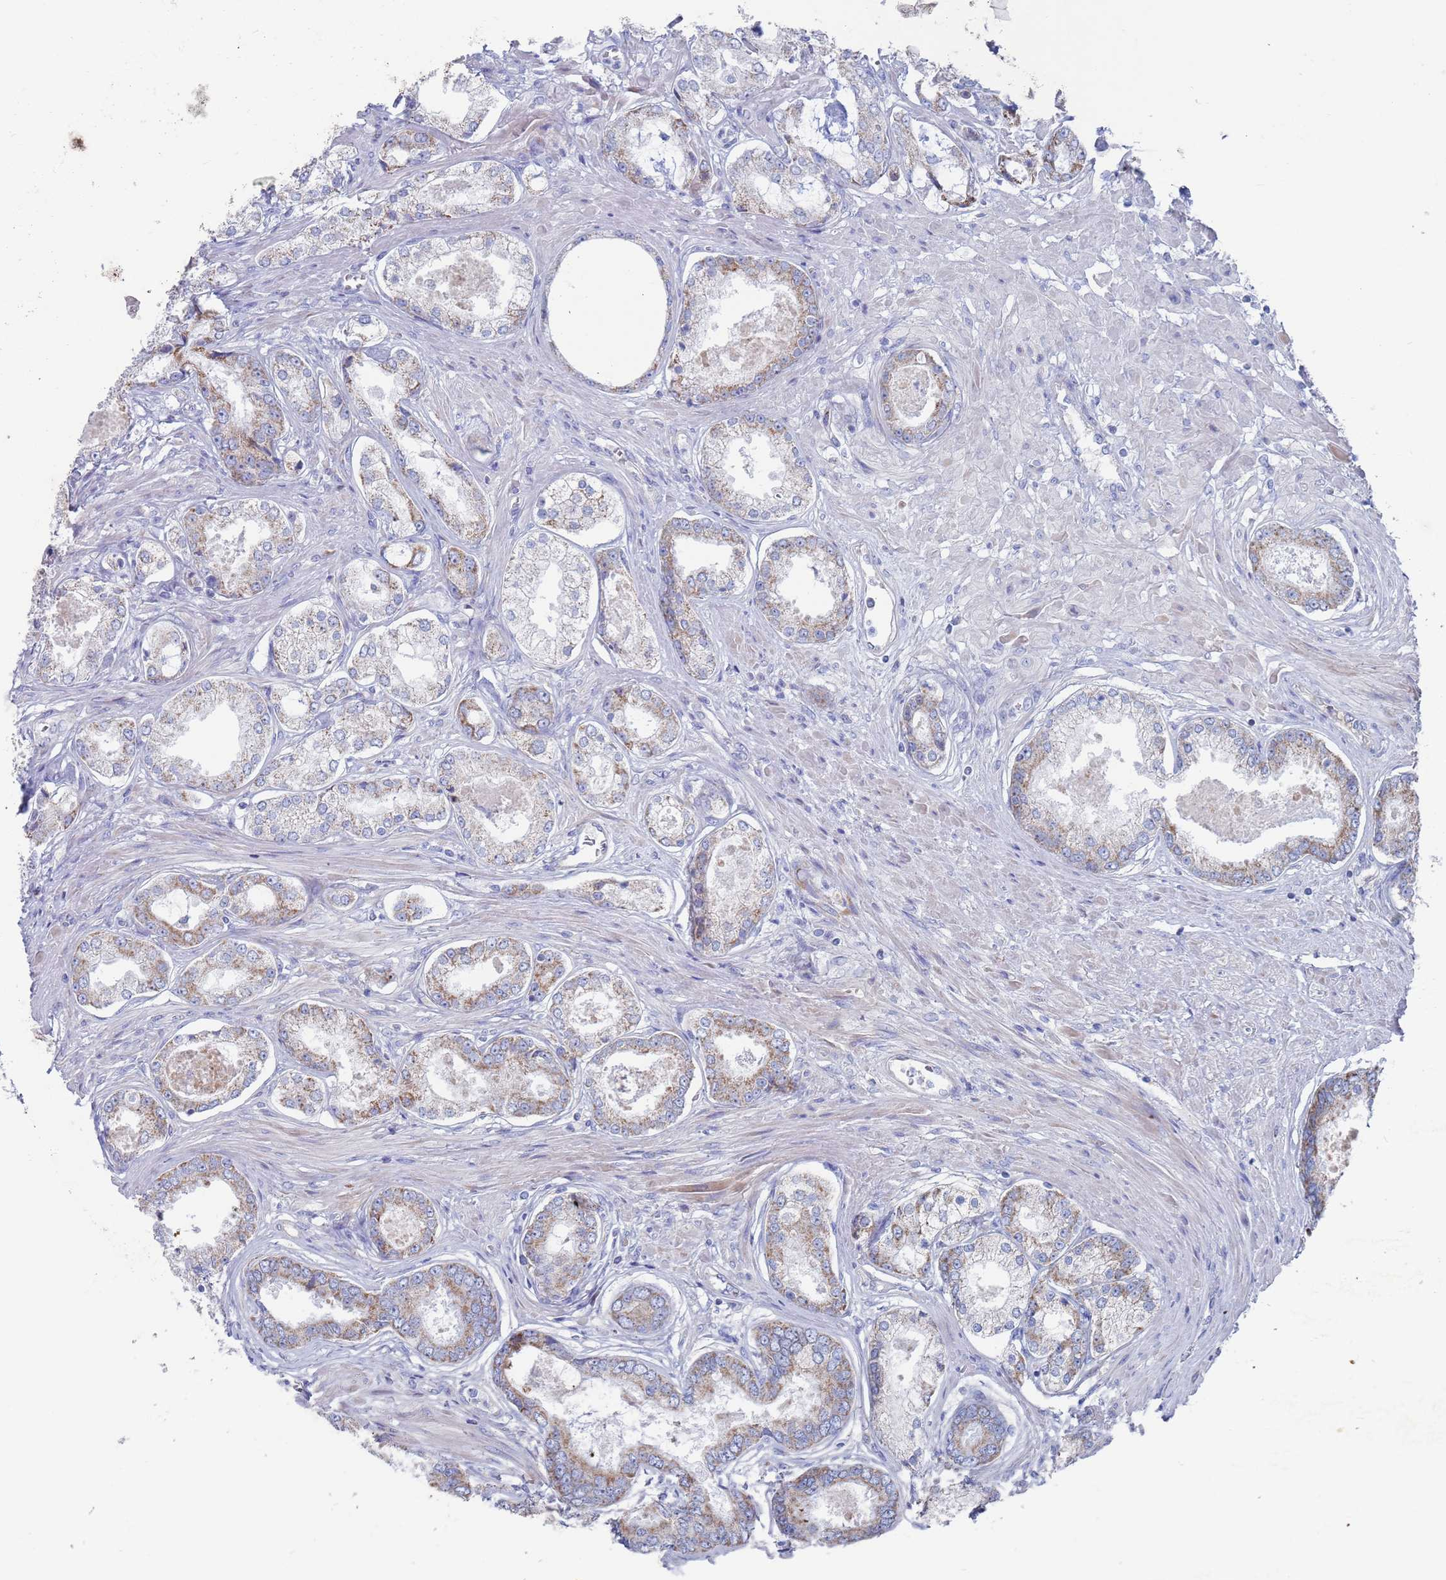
{"staining": {"intensity": "moderate", "quantity": "<25%", "location": "cytoplasmic/membranous"}, "tissue": "prostate cancer", "cell_type": "Tumor cells", "image_type": "cancer", "snomed": [{"axis": "morphology", "description": "Adenocarcinoma, Low grade"}, {"axis": "topography", "description": "Prostate"}], "caption": "The histopathology image demonstrates immunohistochemical staining of prostate cancer (adenocarcinoma (low-grade)). There is moderate cytoplasmic/membranous staining is appreciated in approximately <25% of tumor cells.", "gene": "MRPL22", "patient": {"sex": "male", "age": 68}}